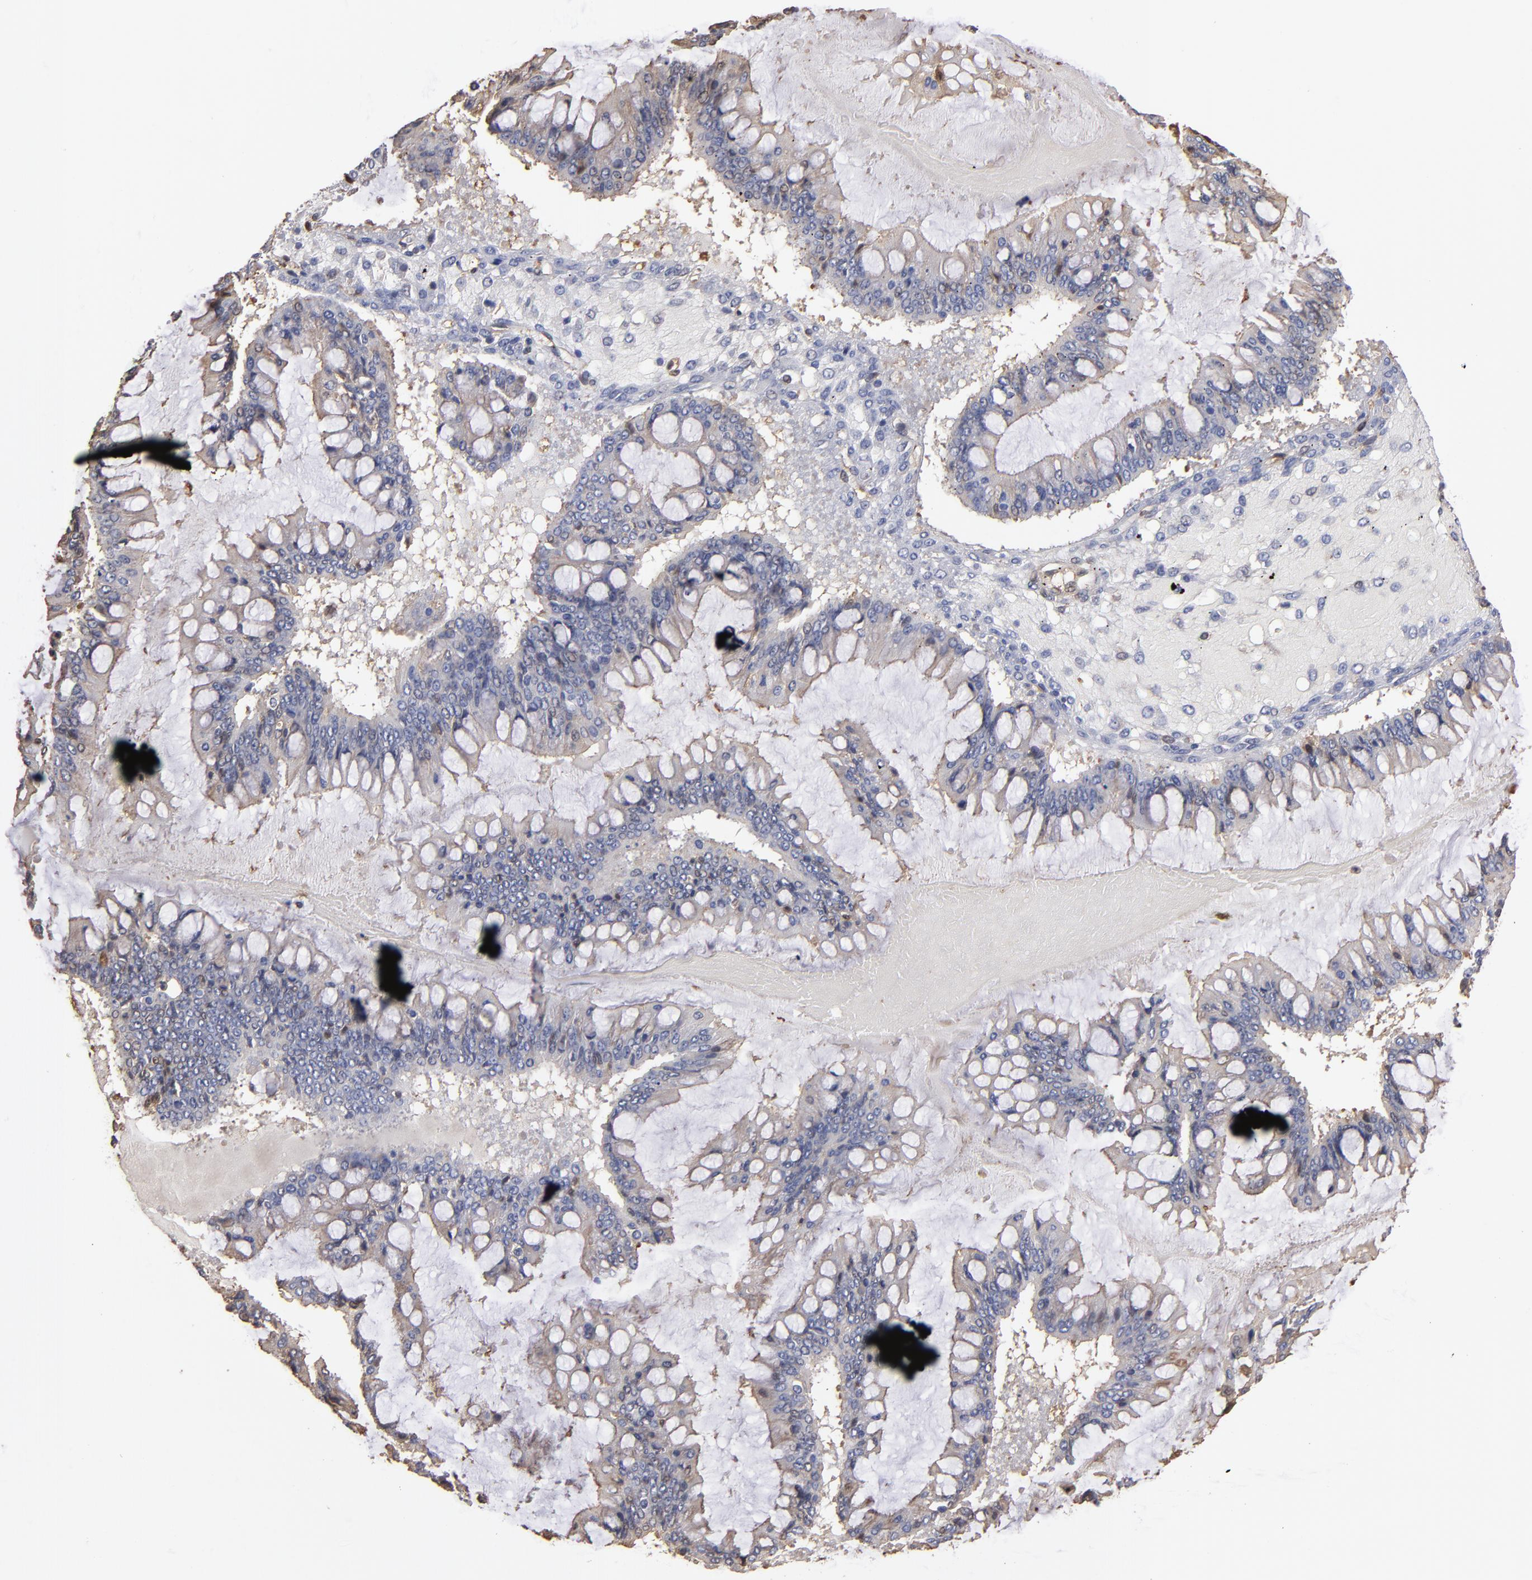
{"staining": {"intensity": "weak", "quantity": ">75%", "location": "cytoplasmic/membranous"}, "tissue": "ovarian cancer", "cell_type": "Tumor cells", "image_type": "cancer", "snomed": [{"axis": "morphology", "description": "Cystadenocarcinoma, mucinous, NOS"}, {"axis": "topography", "description": "Ovary"}], "caption": "The immunohistochemical stain labels weak cytoplasmic/membranous staining in tumor cells of ovarian cancer tissue. Immunohistochemistry stains the protein in brown and the nuclei are stained blue.", "gene": "ESYT2", "patient": {"sex": "female", "age": 73}}